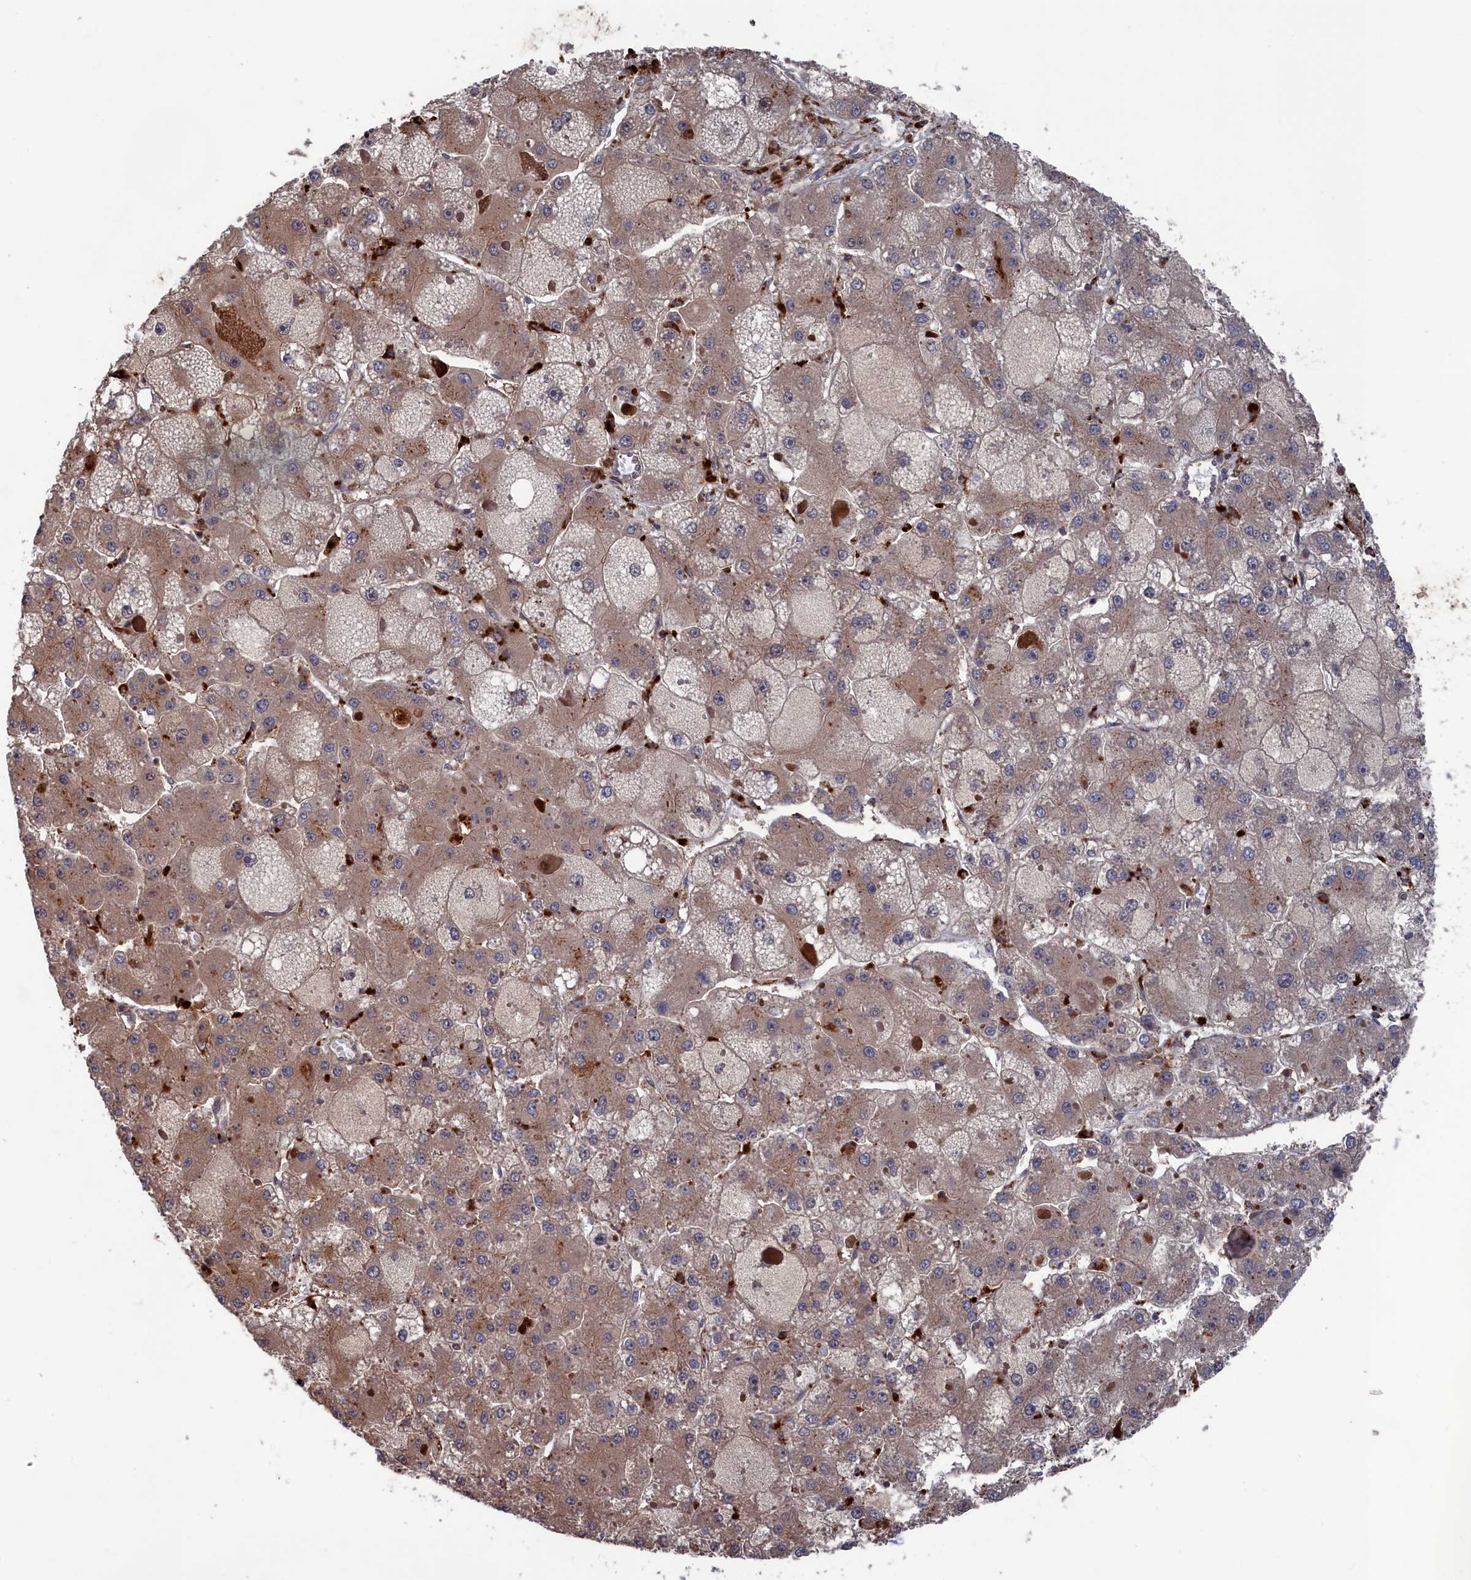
{"staining": {"intensity": "moderate", "quantity": "25%-75%", "location": "cytoplasmic/membranous"}, "tissue": "liver cancer", "cell_type": "Tumor cells", "image_type": "cancer", "snomed": [{"axis": "morphology", "description": "Carcinoma, Hepatocellular, NOS"}, {"axis": "topography", "description": "Liver"}], "caption": "IHC photomicrograph of neoplastic tissue: human hepatocellular carcinoma (liver) stained using immunohistochemistry (IHC) displays medium levels of moderate protein expression localized specifically in the cytoplasmic/membranous of tumor cells, appearing as a cytoplasmic/membranous brown color.", "gene": "PLA2G15", "patient": {"sex": "female", "age": 73}}